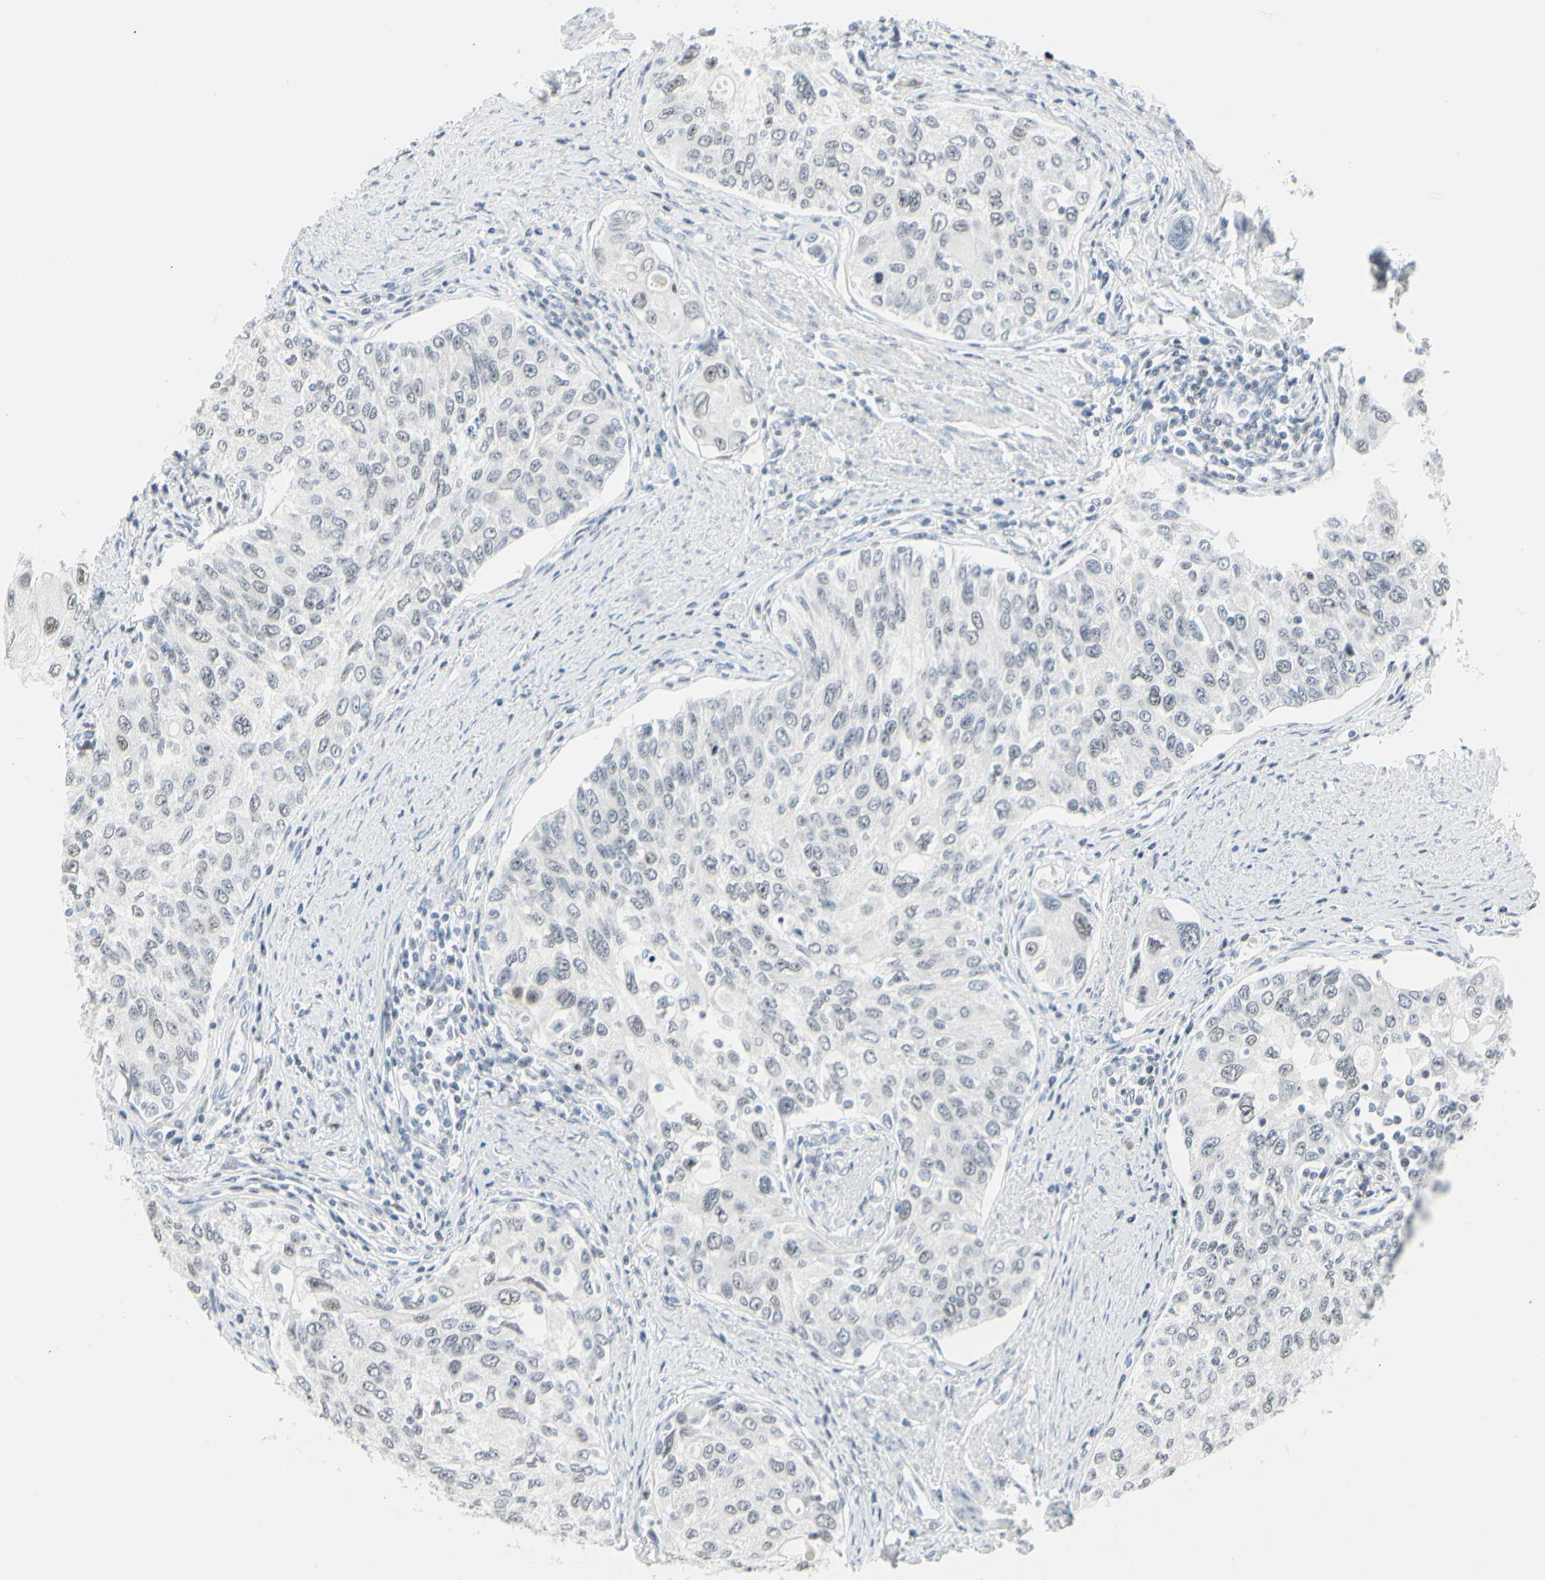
{"staining": {"intensity": "negative", "quantity": "none", "location": "none"}, "tissue": "urothelial cancer", "cell_type": "Tumor cells", "image_type": "cancer", "snomed": [{"axis": "morphology", "description": "Urothelial carcinoma, High grade"}, {"axis": "topography", "description": "Urinary bladder"}], "caption": "Urothelial carcinoma (high-grade) was stained to show a protein in brown. There is no significant expression in tumor cells.", "gene": "ZBTB7B", "patient": {"sex": "female", "age": 56}}